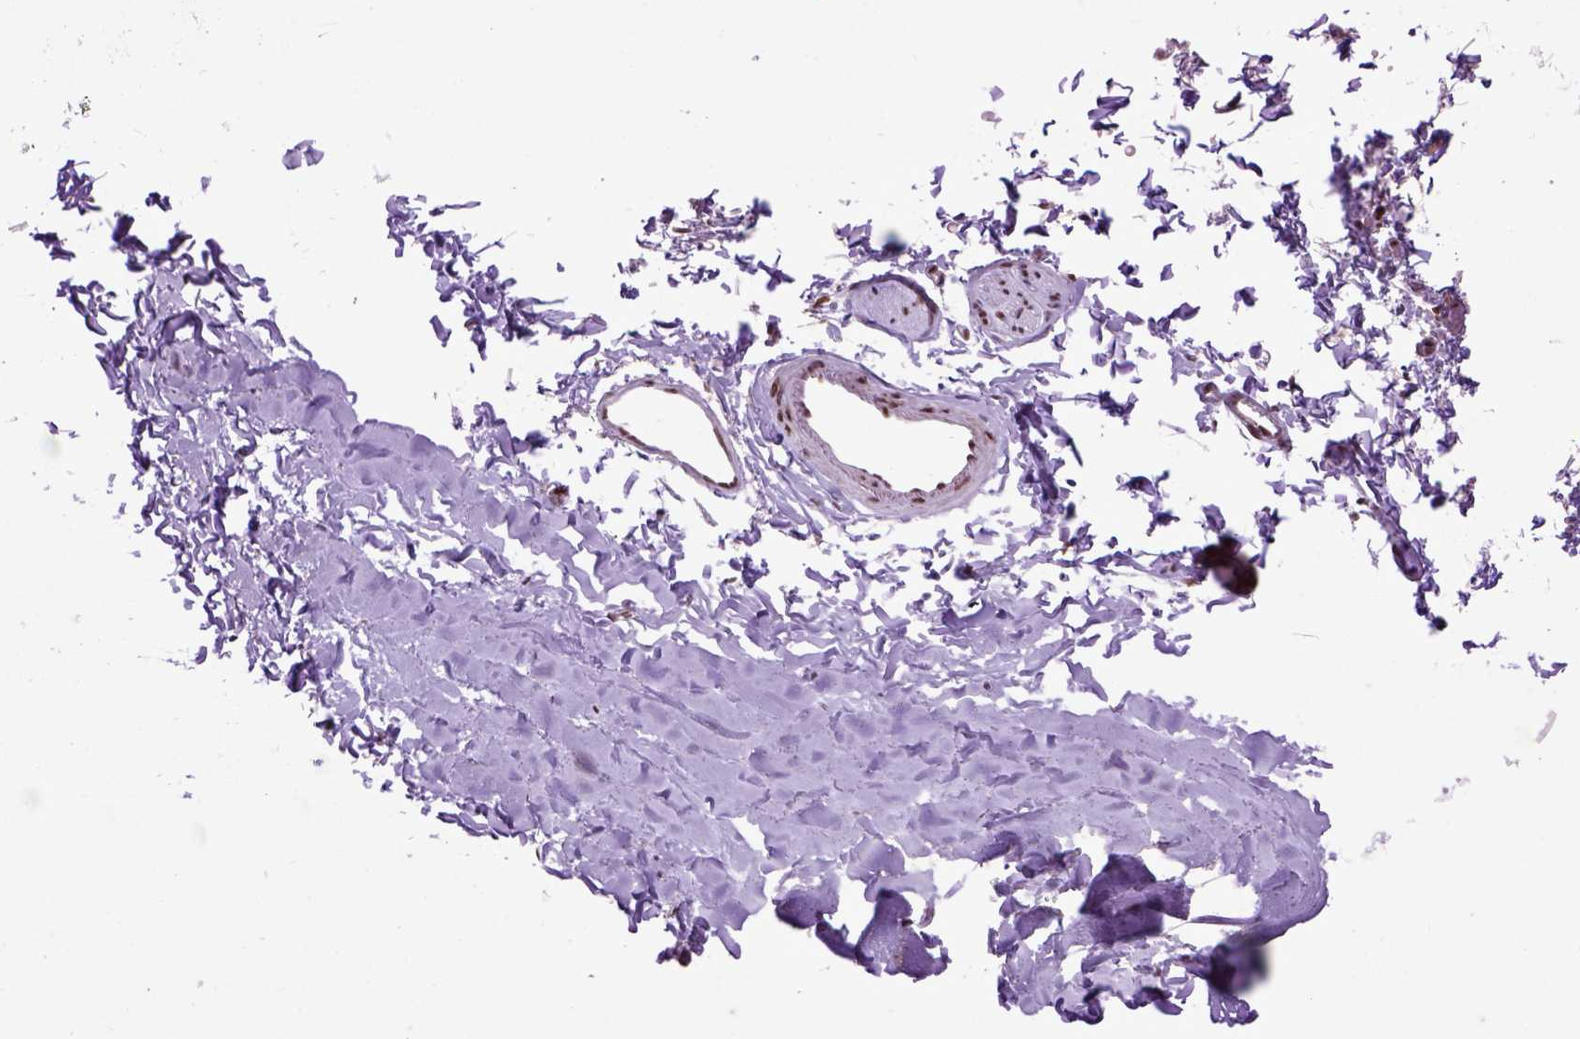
{"staining": {"intensity": "negative", "quantity": "none", "location": "none"}, "tissue": "soft tissue", "cell_type": "Chondrocytes", "image_type": "normal", "snomed": [{"axis": "morphology", "description": "Normal tissue, NOS"}, {"axis": "topography", "description": "Cartilage tissue"}, {"axis": "topography", "description": "Bronchus"}], "caption": "Chondrocytes show no significant positivity in unremarkable soft tissue. Brightfield microscopy of IHC stained with DAB (3,3'-diaminobenzidine) (brown) and hematoxylin (blue), captured at high magnification.", "gene": "CELF1", "patient": {"sex": "female", "age": 79}}